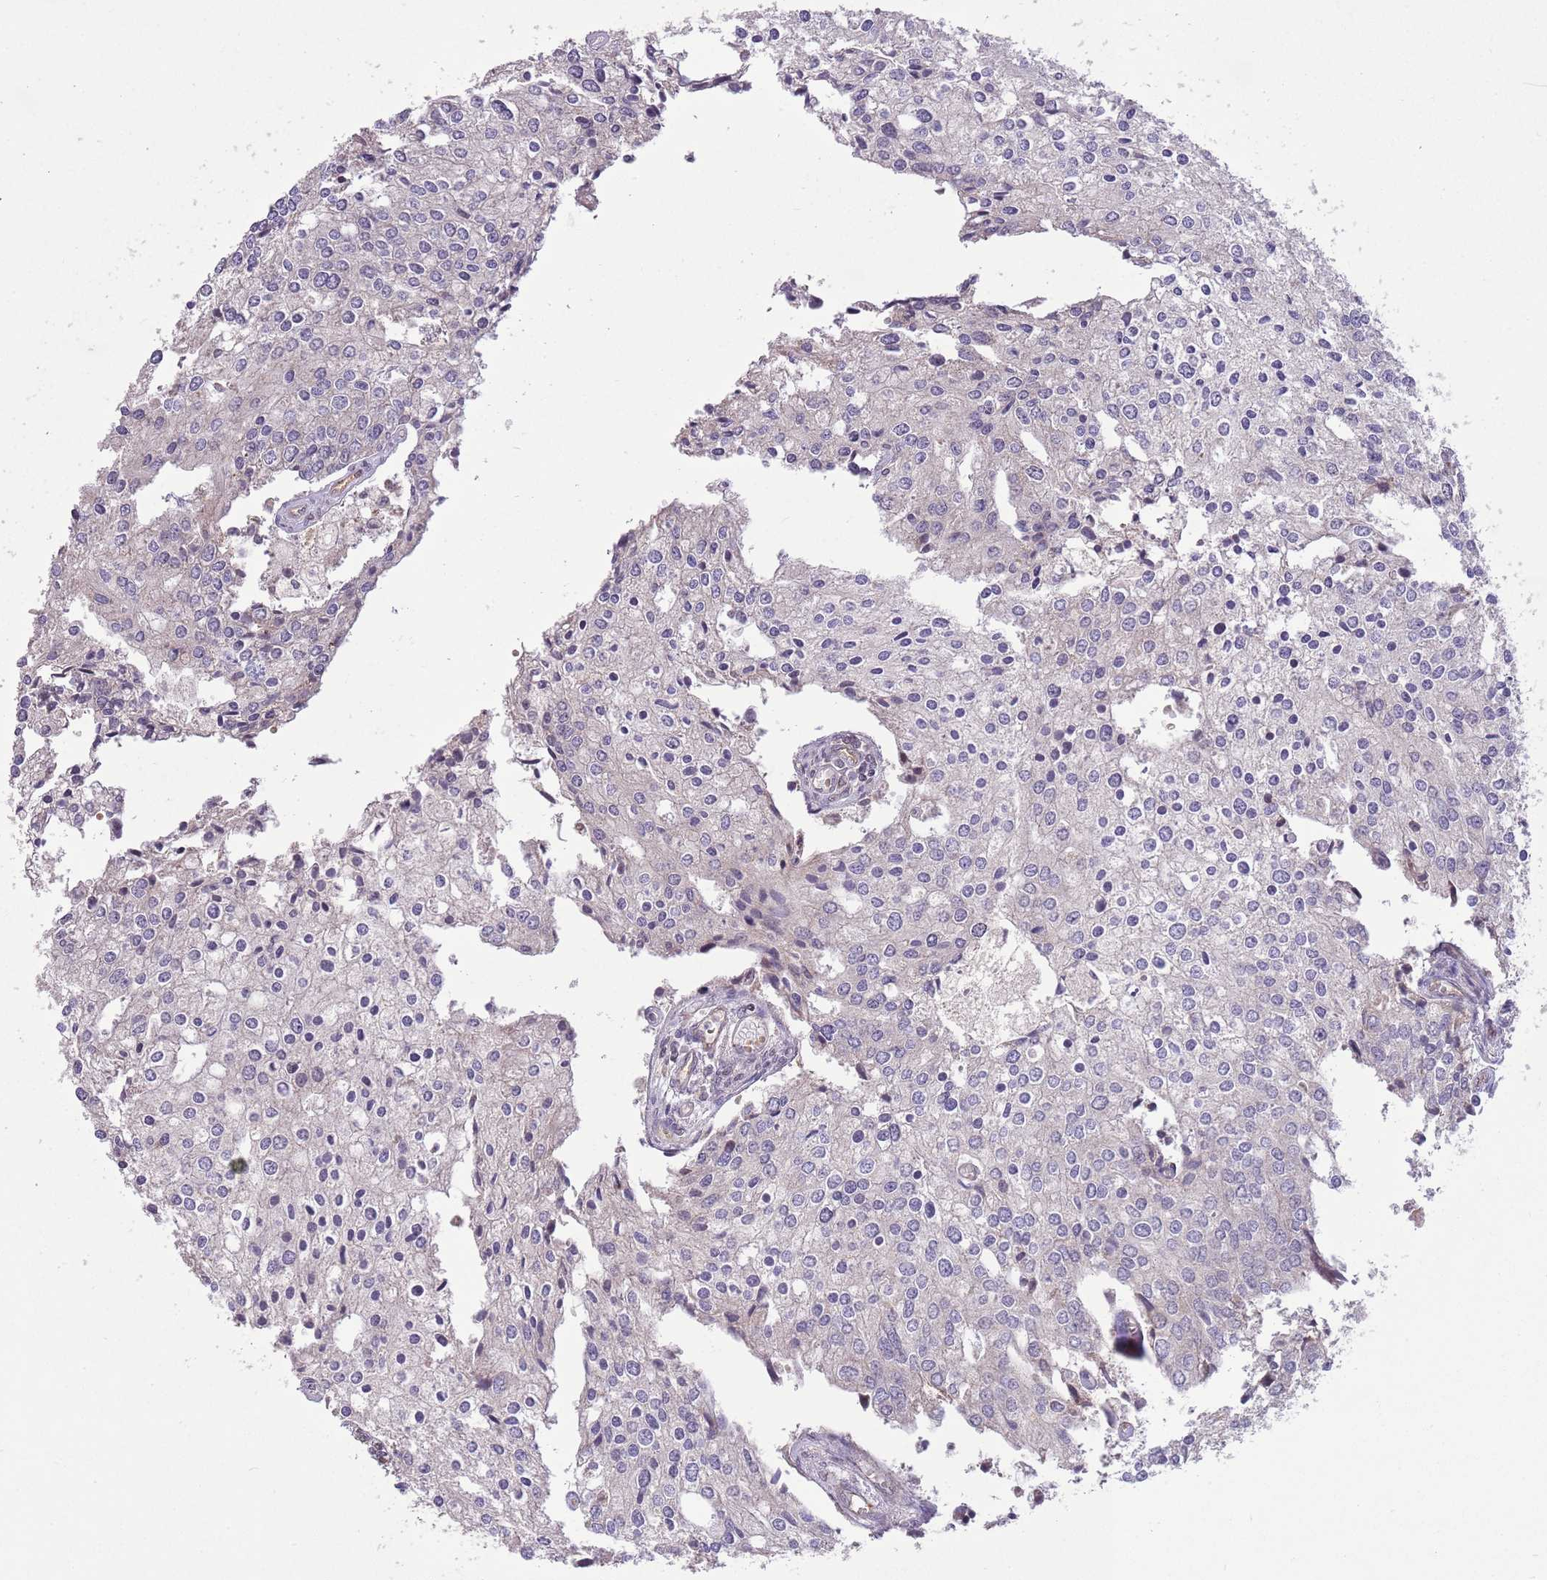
{"staining": {"intensity": "weak", "quantity": "25%-75%", "location": "cytoplasmic/membranous"}, "tissue": "prostate cancer", "cell_type": "Tumor cells", "image_type": "cancer", "snomed": [{"axis": "morphology", "description": "Adenocarcinoma, High grade"}, {"axis": "topography", "description": "Prostate"}], "caption": "Immunohistochemistry (IHC) image of high-grade adenocarcinoma (prostate) stained for a protein (brown), which reveals low levels of weak cytoplasmic/membranous staining in approximately 25%-75% of tumor cells.", "gene": "DPP10", "patient": {"sex": "male", "age": 62}}